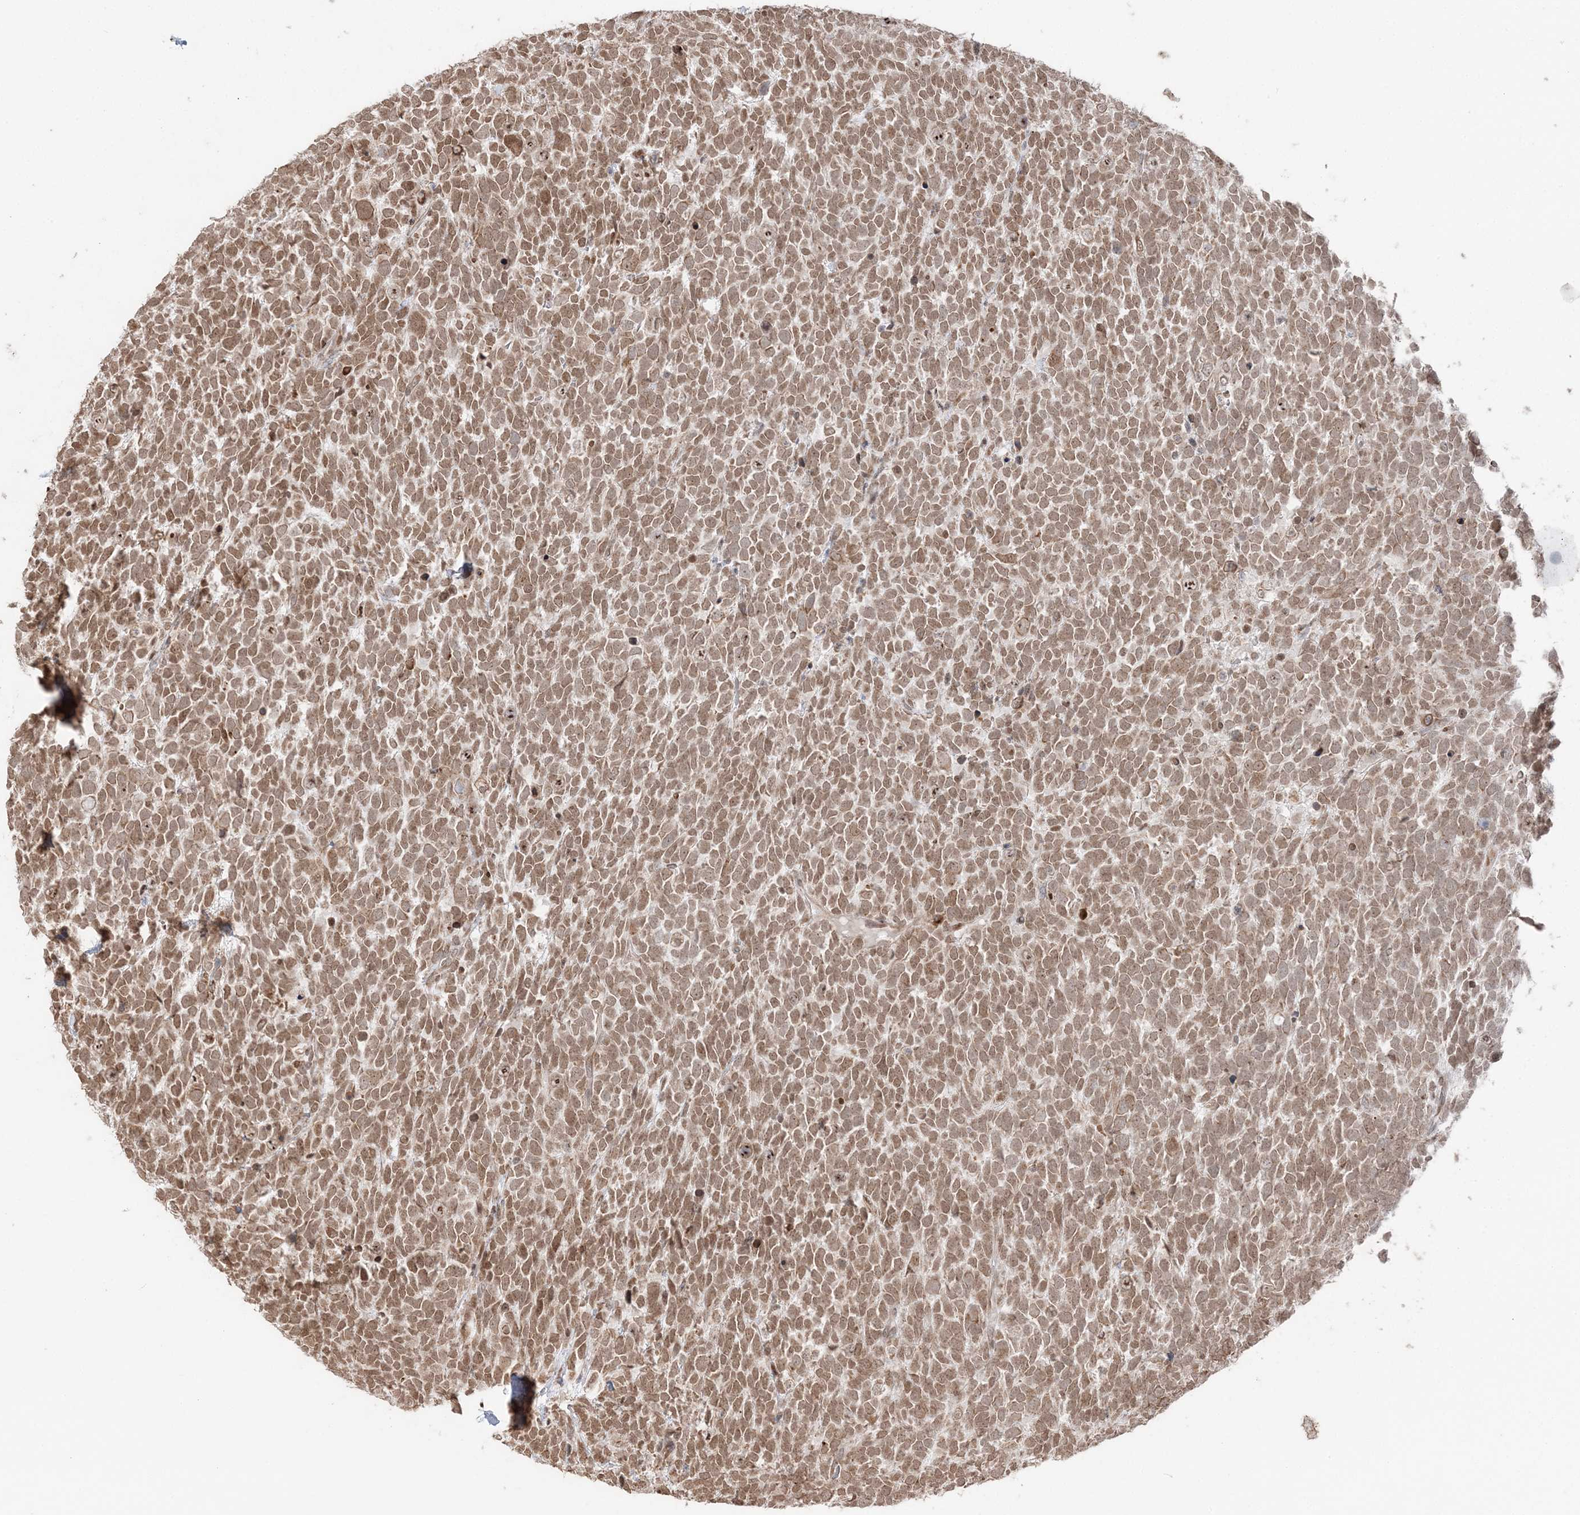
{"staining": {"intensity": "moderate", "quantity": ">75%", "location": "cytoplasmic/membranous,nuclear"}, "tissue": "urothelial cancer", "cell_type": "Tumor cells", "image_type": "cancer", "snomed": [{"axis": "morphology", "description": "Urothelial carcinoma, High grade"}, {"axis": "topography", "description": "Urinary bladder"}], "caption": "A high-resolution image shows immunohistochemistry (IHC) staining of urothelial cancer, which displays moderate cytoplasmic/membranous and nuclear staining in about >75% of tumor cells.", "gene": "TMED10", "patient": {"sex": "female", "age": 82}}